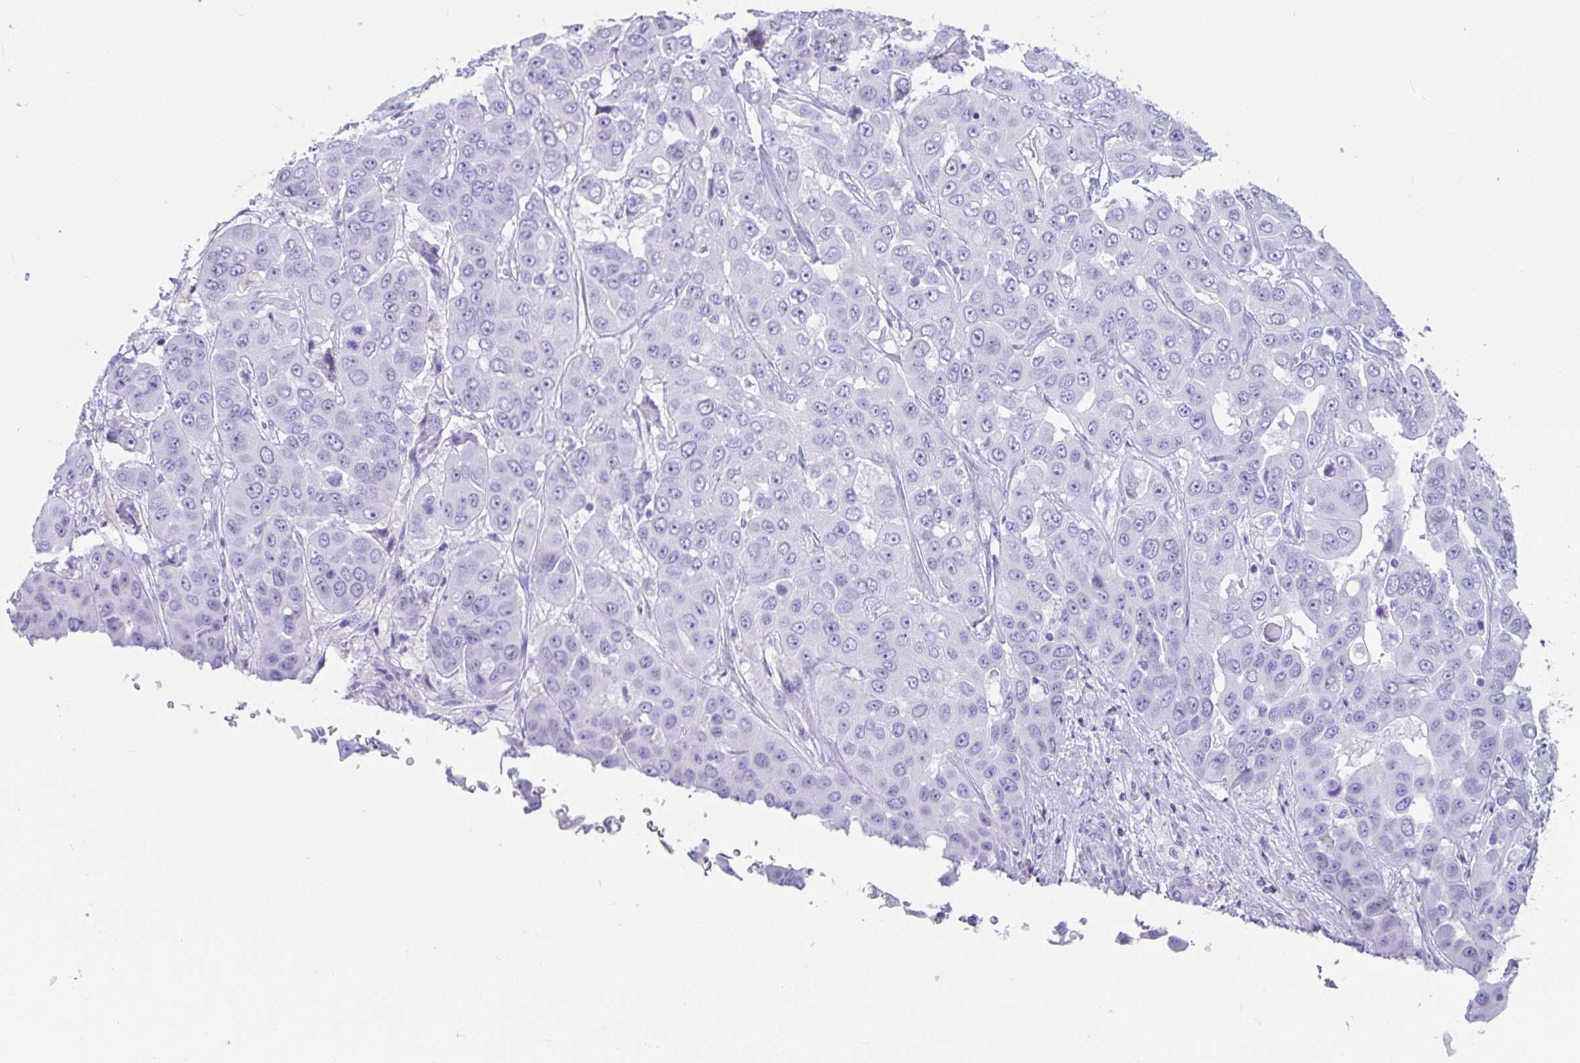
{"staining": {"intensity": "negative", "quantity": "none", "location": "none"}, "tissue": "liver cancer", "cell_type": "Tumor cells", "image_type": "cancer", "snomed": [{"axis": "morphology", "description": "Cholangiocarcinoma"}, {"axis": "topography", "description": "Liver"}], "caption": "This is a micrograph of IHC staining of cholangiocarcinoma (liver), which shows no staining in tumor cells.", "gene": "PLA2G1B", "patient": {"sex": "female", "age": 52}}